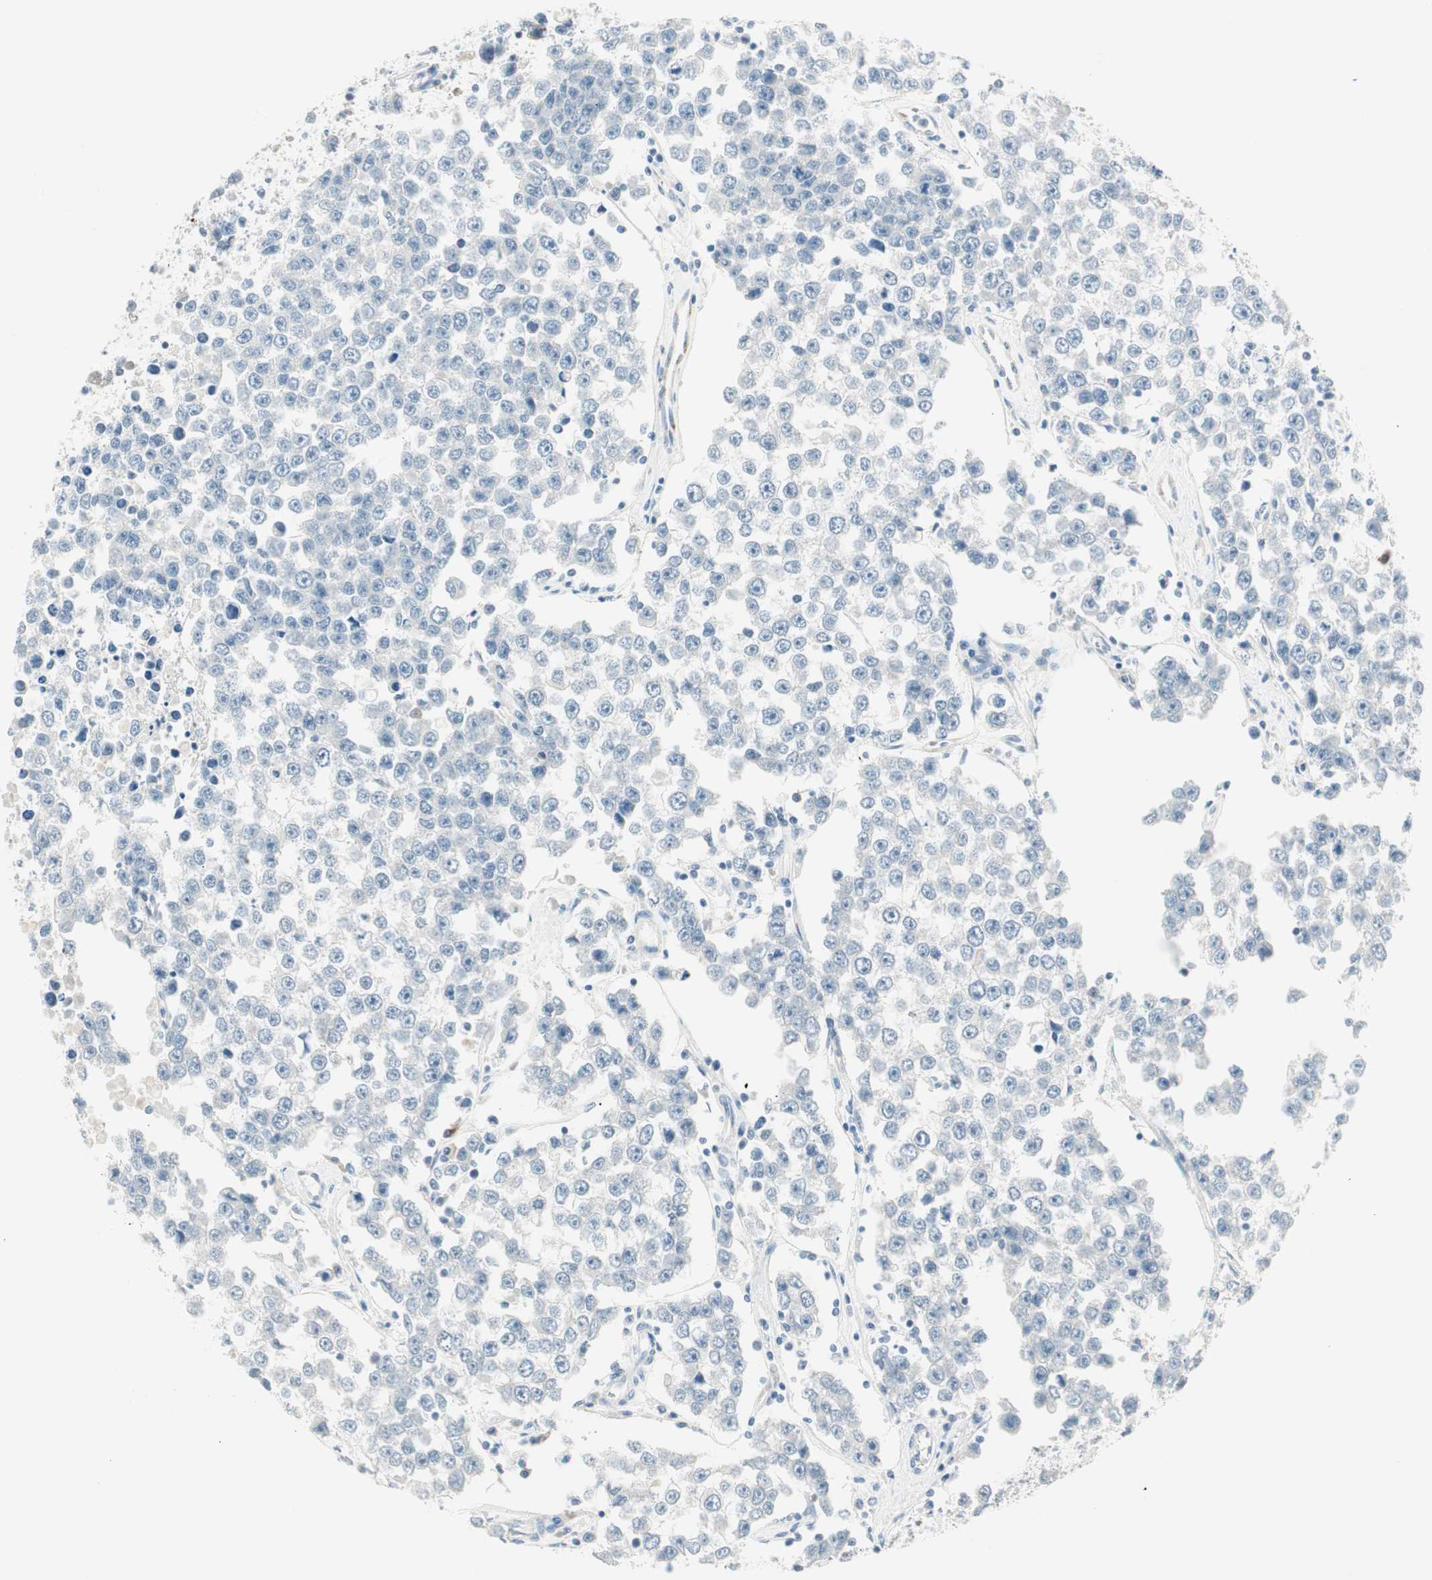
{"staining": {"intensity": "negative", "quantity": "none", "location": "none"}, "tissue": "testis cancer", "cell_type": "Tumor cells", "image_type": "cancer", "snomed": [{"axis": "morphology", "description": "Seminoma, NOS"}, {"axis": "morphology", "description": "Carcinoma, Embryonal, NOS"}, {"axis": "topography", "description": "Testis"}], "caption": "DAB immunohistochemical staining of human testis embryonal carcinoma exhibits no significant expression in tumor cells.", "gene": "GNAO1", "patient": {"sex": "male", "age": 52}}